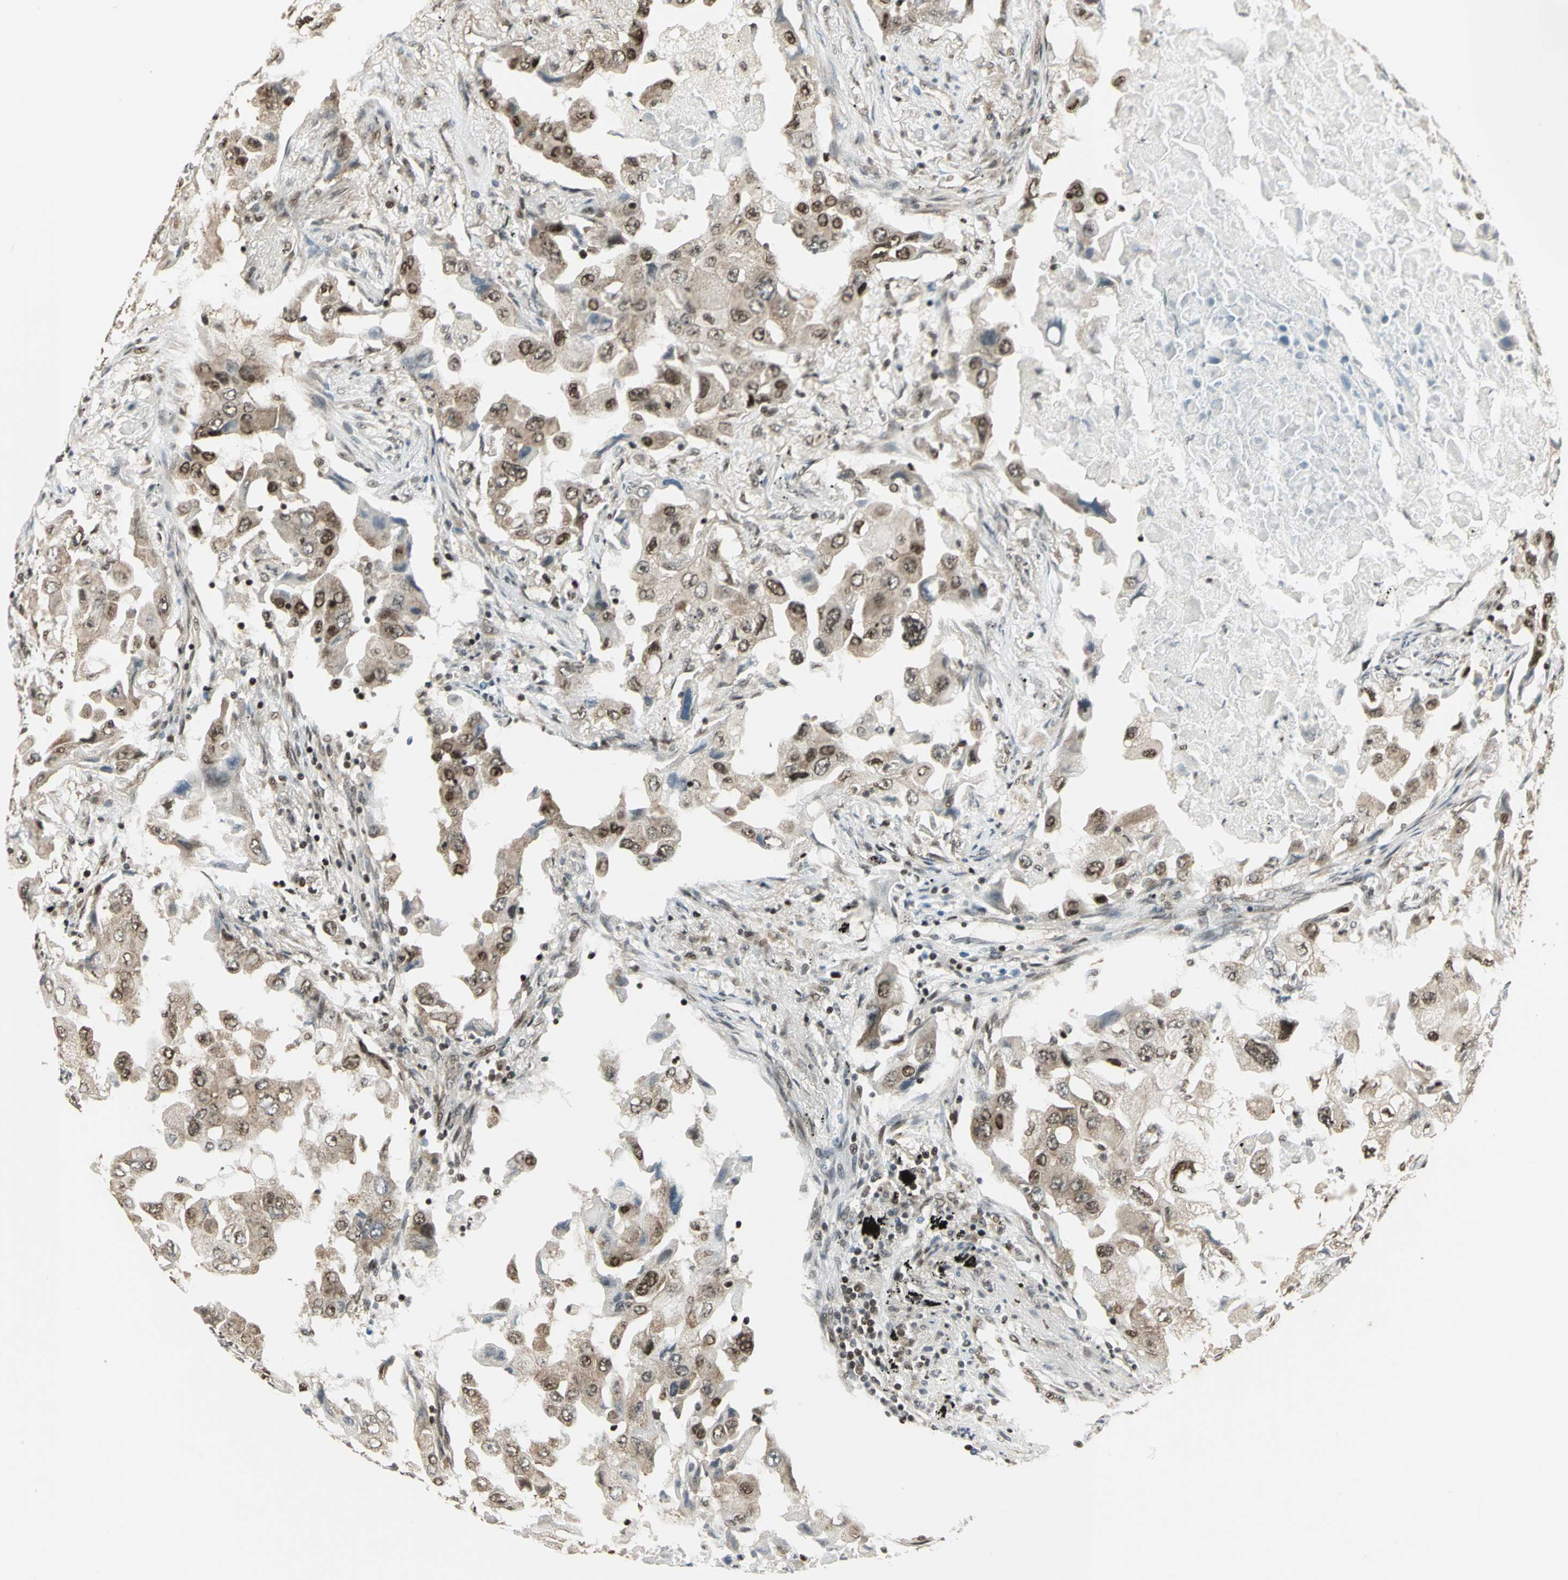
{"staining": {"intensity": "weak", "quantity": ">75%", "location": "cytoplasmic/membranous,nuclear"}, "tissue": "lung cancer", "cell_type": "Tumor cells", "image_type": "cancer", "snomed": [{"axis": "morphology", "description": "Adenocarcinoma, NOS"}, {"axis": "topography", "description": "Lung"}], "caption": "A brown stain shows weak cytoplasmic/membranous and nuclear positivity of a protein in lung adenocarcinoma tumor cells.", "gene": "PSMC3", "patient": {"sex": "female", "age": 65}}